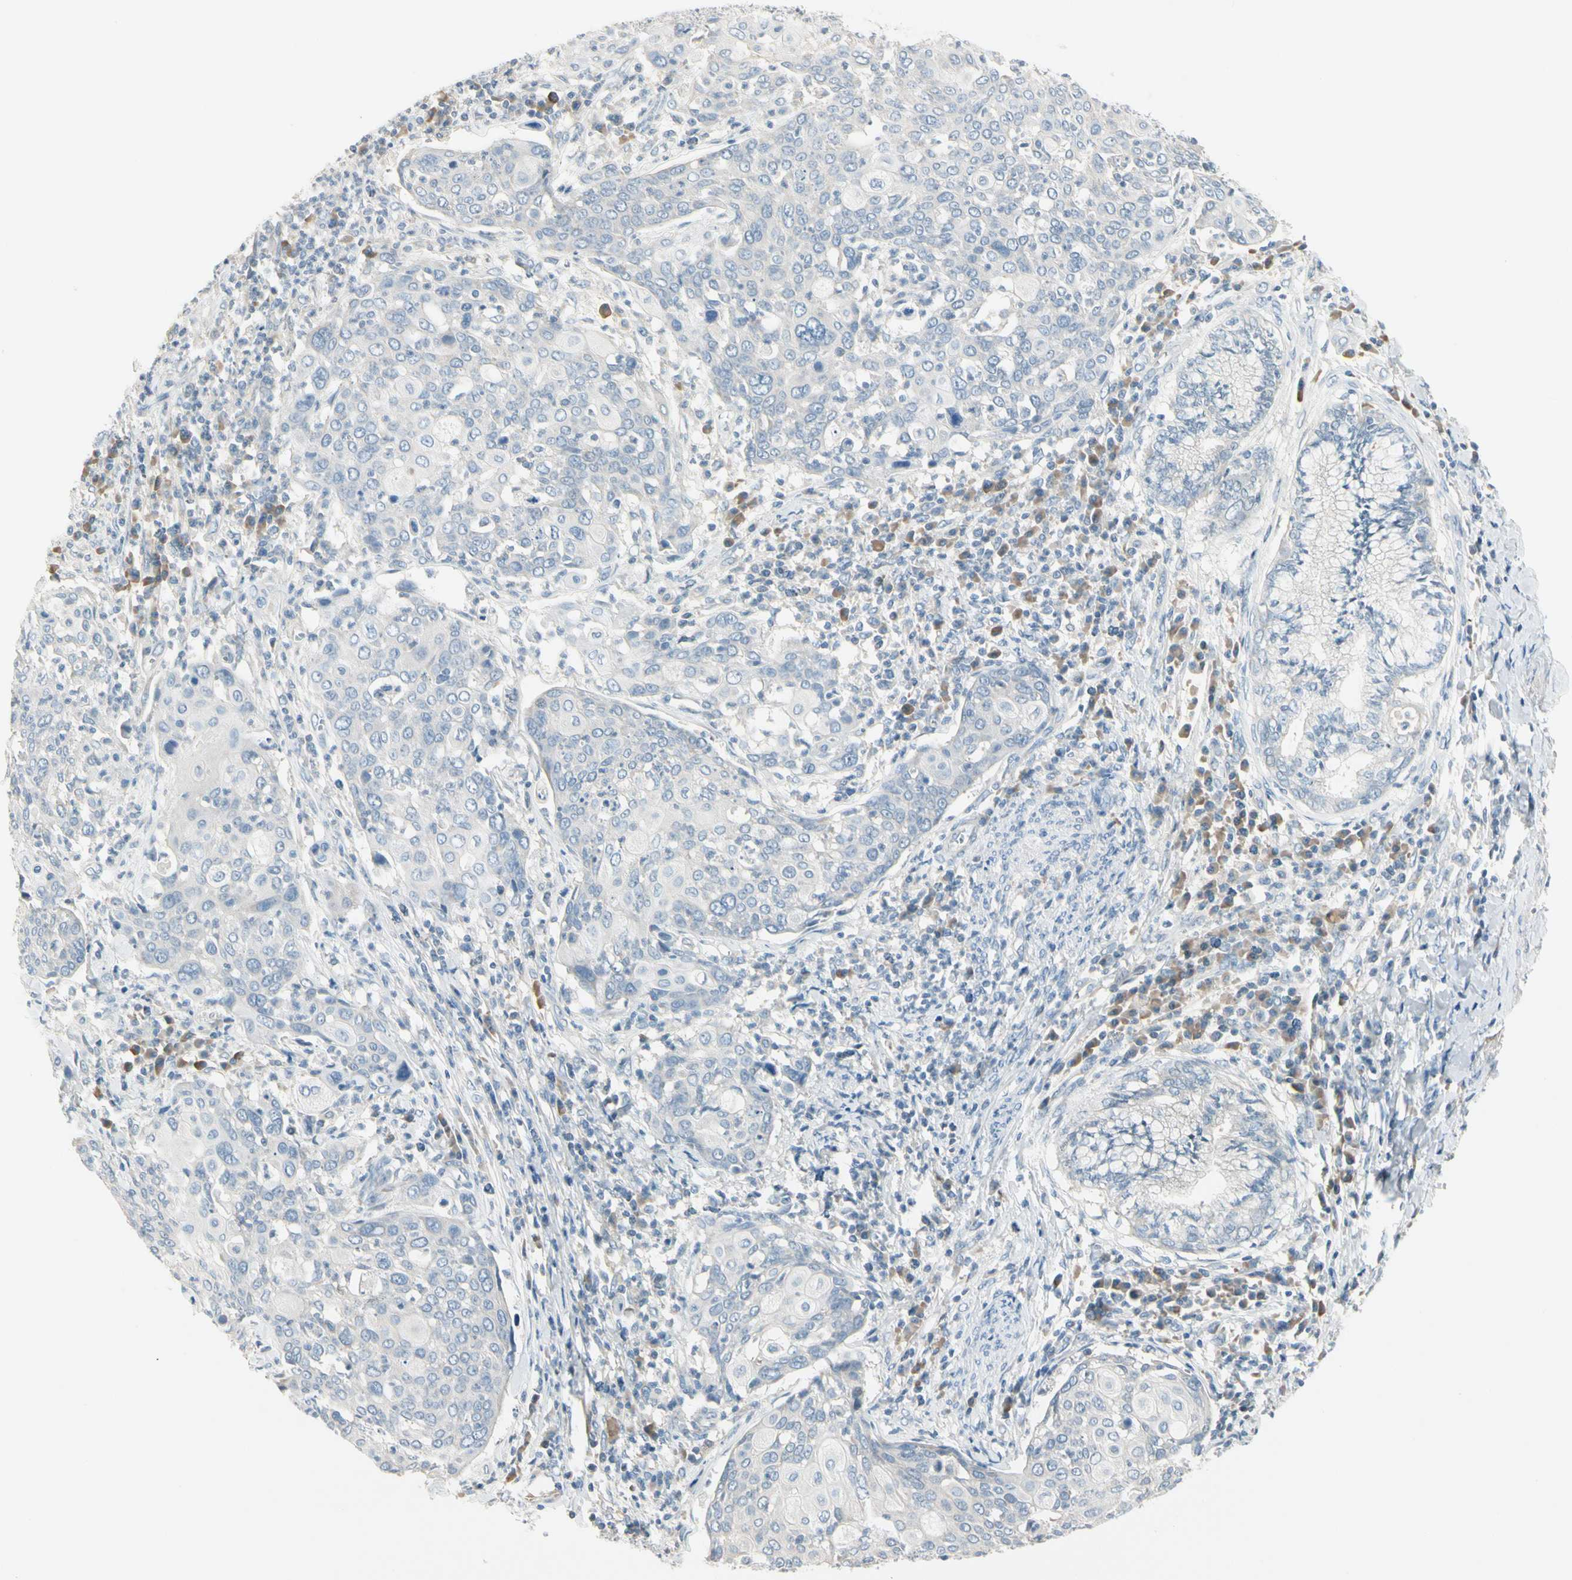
{"staining": {"intensity": "negative", "quantity": "none", "location": "none"}, "tissue": "cervical cancer", "cell_type": "Tumor cells", "image_type": "cancer", "snomed": [{"axis": "morphology", "description": "Squamous cell carcinoma, NOS"}, {"axis": "topography", "description": "Cervix"}], "caption": "Image shows no protein staining in tumor cells of squamous cell carcinoma (cervical) tissue. The staining is performed using DAB (3,3'-diaminobenzidine) brown chromogen with nuclei counter-stained in using hematoxylin.", "gene": "CYP2E1", "patient": {"sex": "female", "age": 40}}